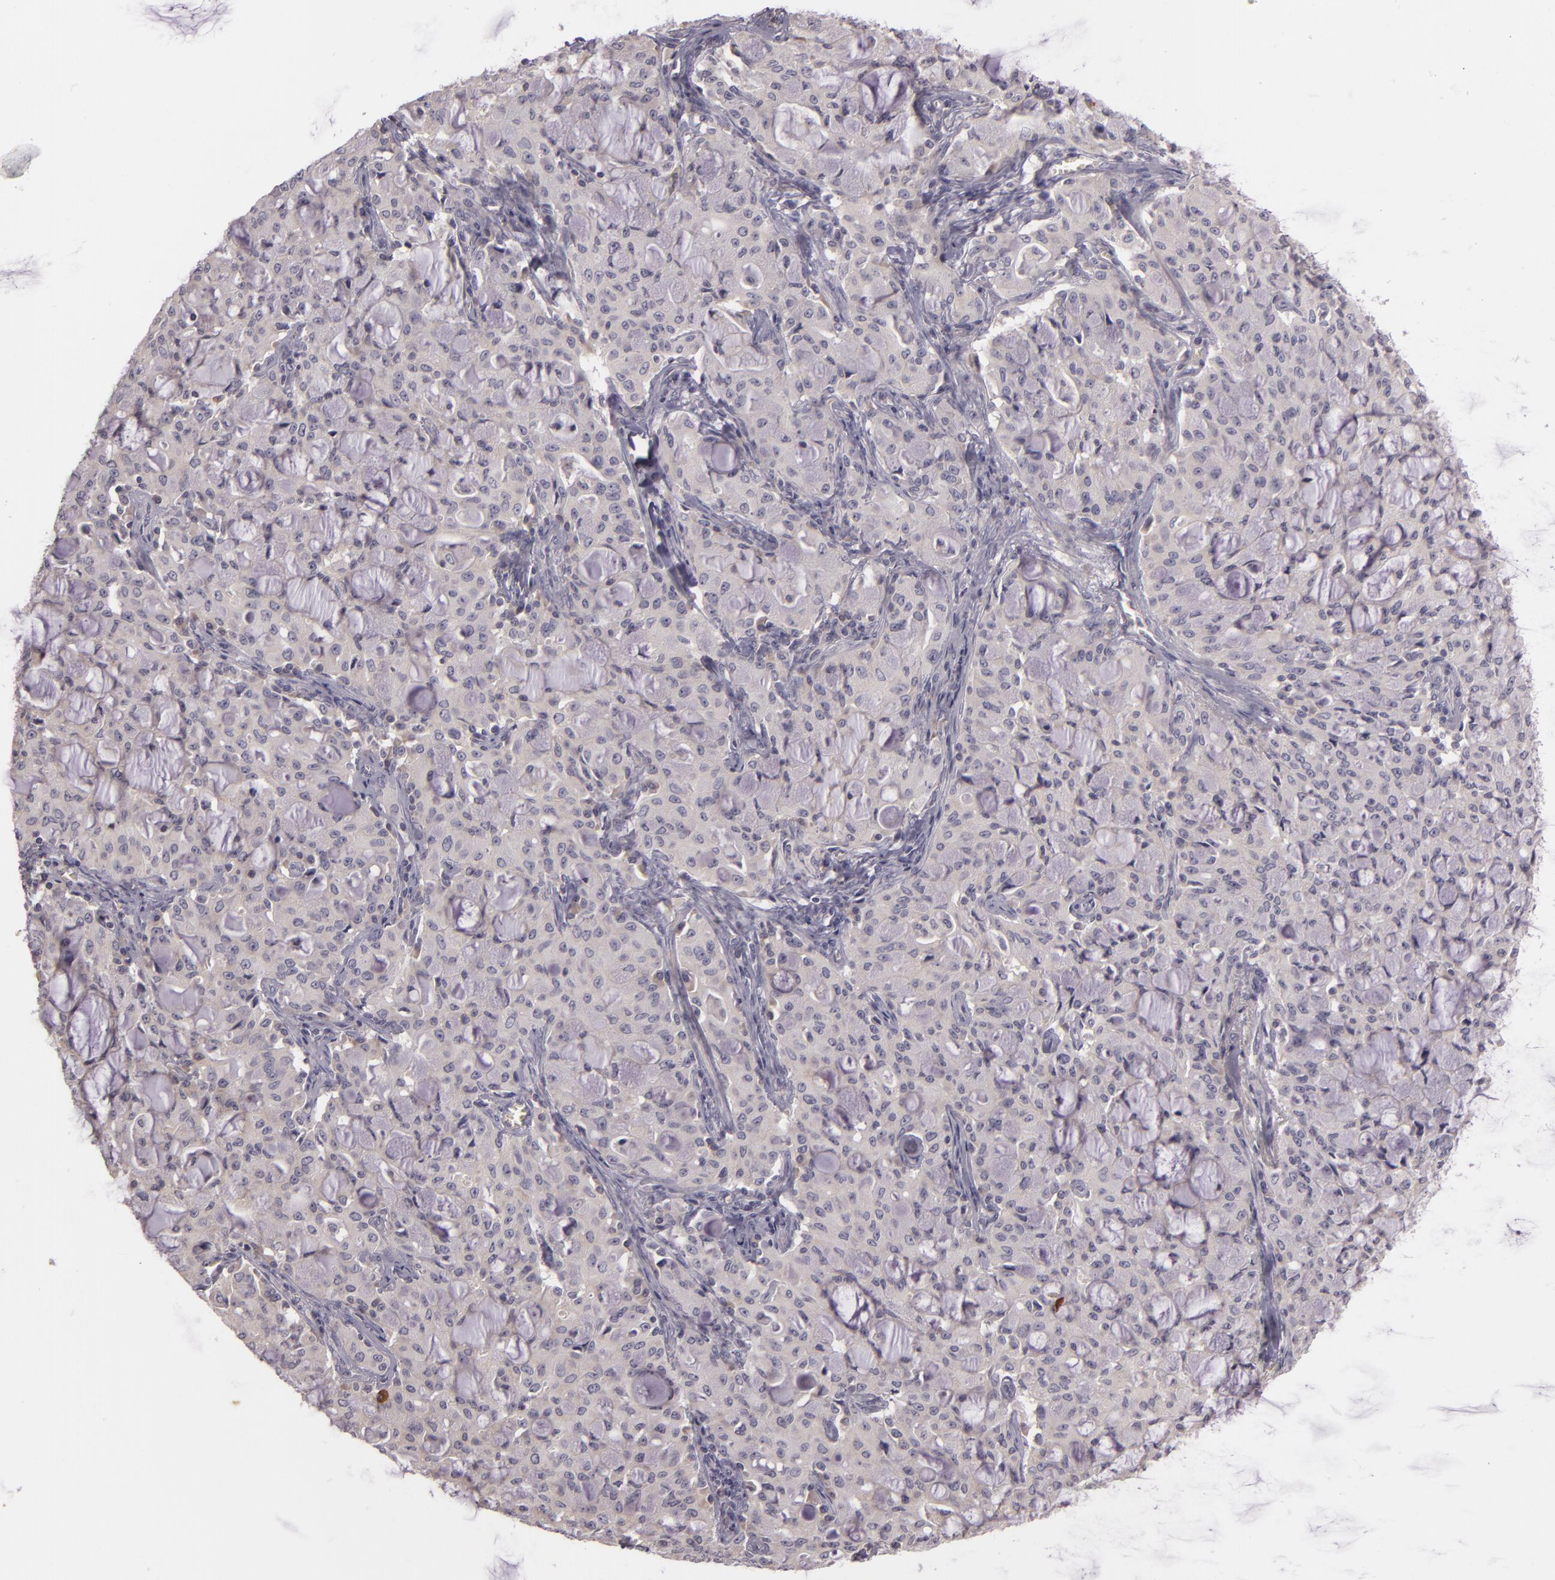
{"staining": {"intensity": "weak", "quantity": "<25%", "location": "cytoplasmic/membranous"}, "tissue": "lung cancer", "cell_type": "Tumor cells", "image_type": "cancer", "snomed": [{"axis": "morphology", "description": "Adenocarcinoma, NOS"}, {"axis": "topography", "description": "Lung"}], "caption": "The micrograph reveals no staining of tumor cells in lung cancer (adenocarcinoma).", "gene": "RALGAPA1", "patient": {"sex": "female", "age": 44}}